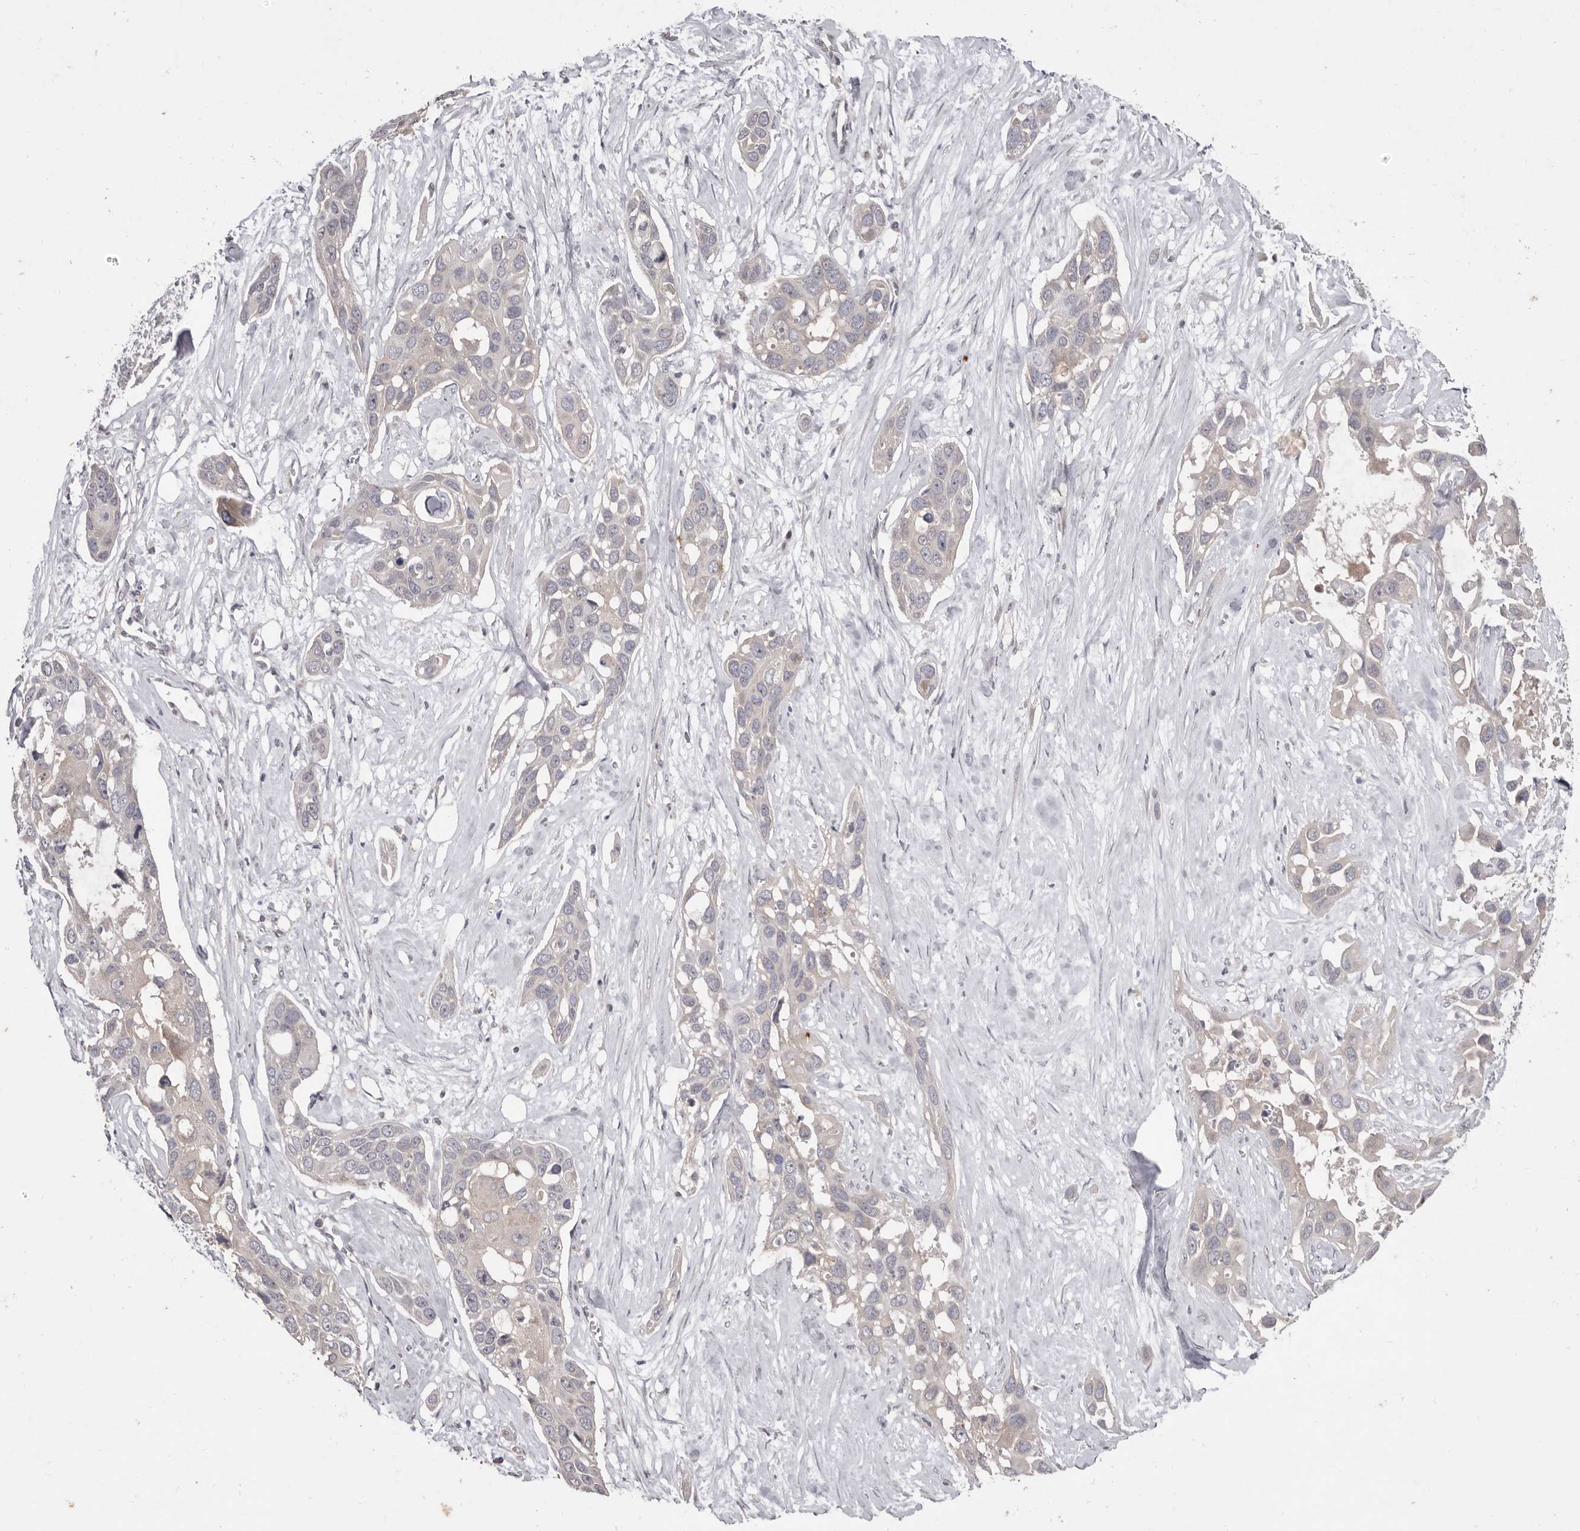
{"staining": {"intensity": "negative", "quantity": "none", "location": "none"}, "tissue": "pancreatic cancer", "cell_type": "Tumor cells", "image_type": "cancer", "snomed": [{"axis": "morphology", "description": "Adenocarcinoma, NOS"}, {"axis": "topography", "description": "Pancreas"}], "caption": "High magnification brightfield microscopy of pancreatic cancer (adenocarcinoma) stained with DAB (brown) and counterstained with hematoxylin (blue): tumor cells show no significant positivity.", "gene": "FLAD1", "patient": {"sex": "female", "age": 60}}